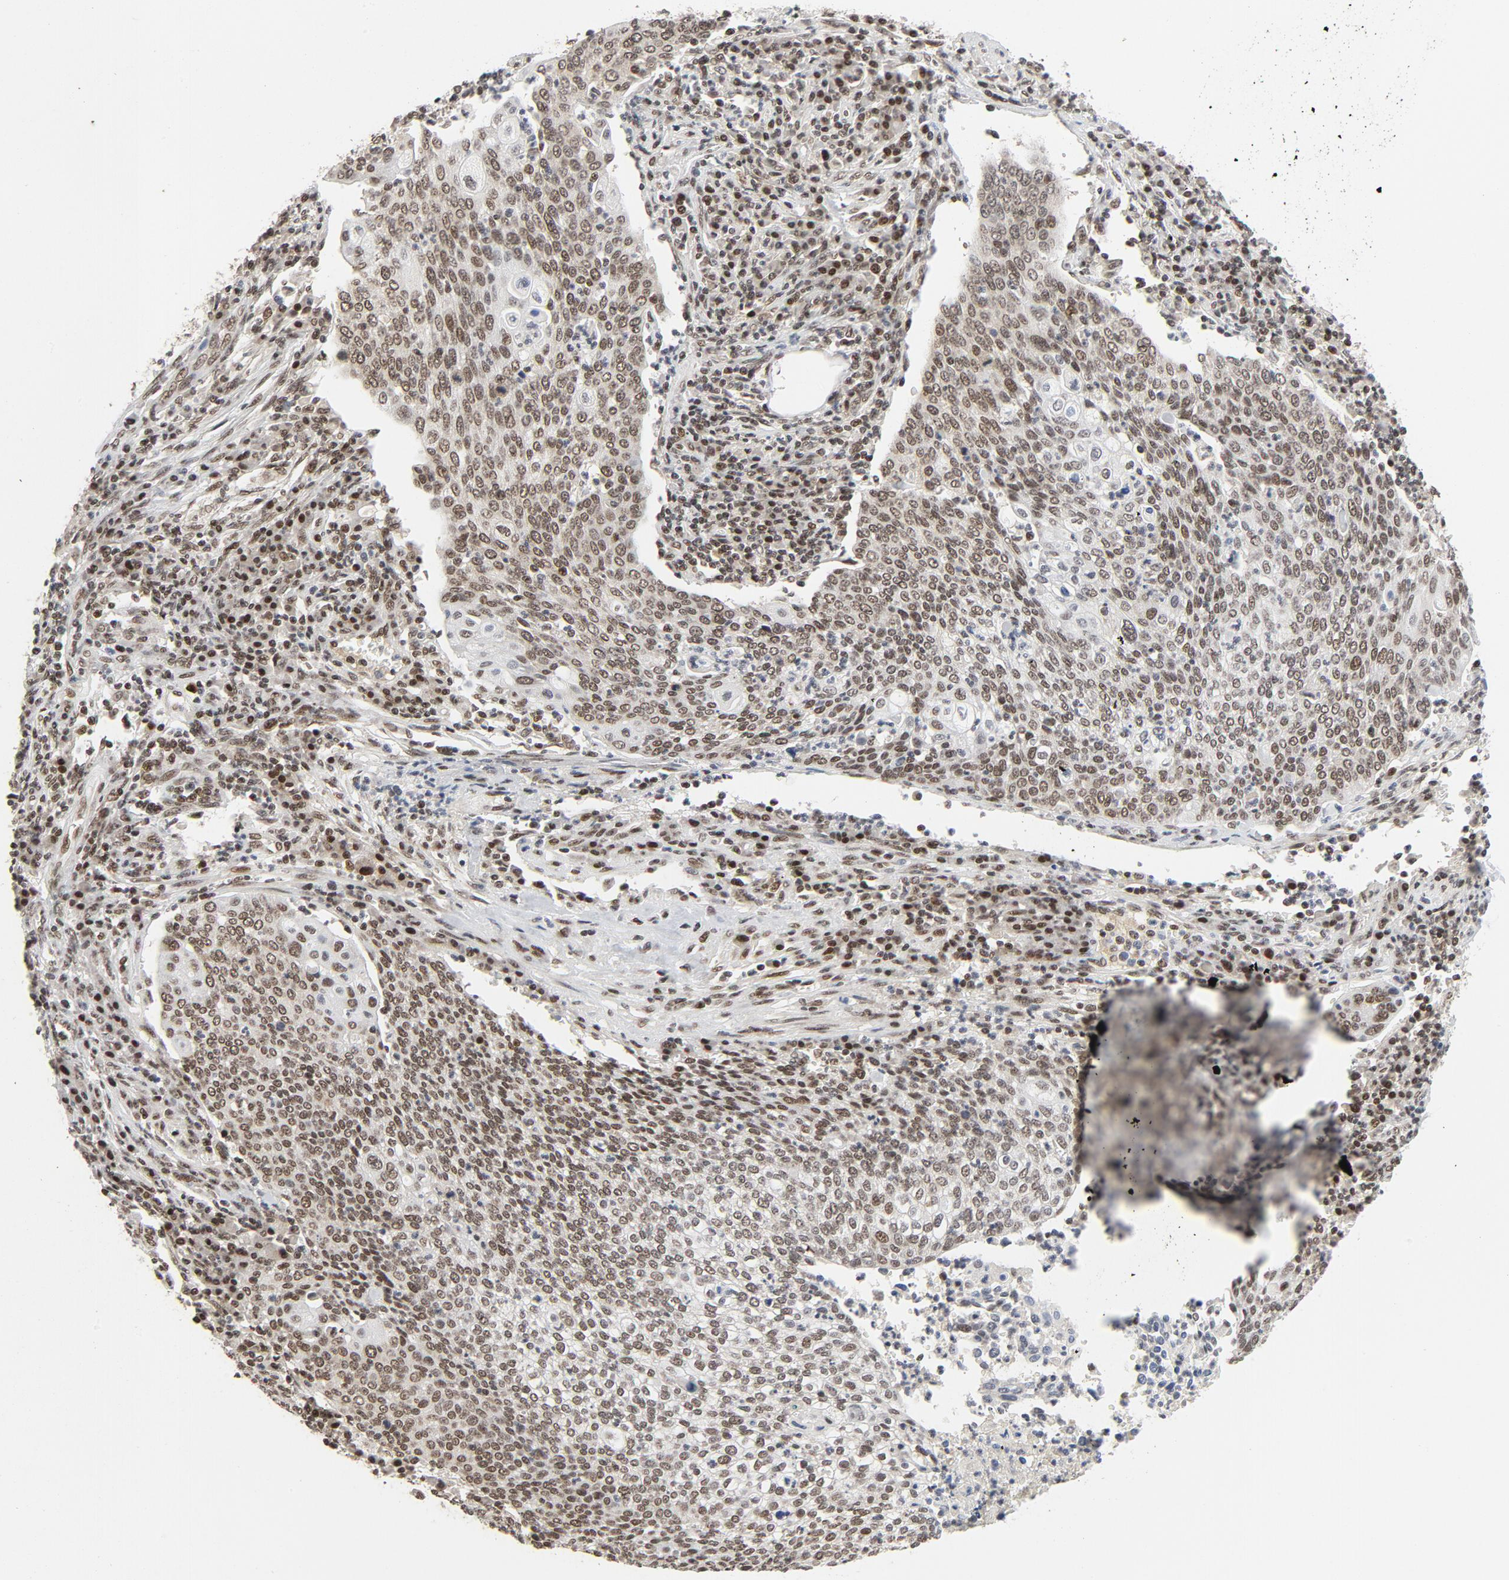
{"staining": {"intensity": "moderate", "quantity": ">75%", "location": "nuclear"}, "tissue": "cervical cancer", "cell_type": "Tumor cells", "image_type": "cancer", "snomed": [{"axis": "morphology", "description": "Squamous cell carcinoma, NOS"}, {"axis": "topography", "description": "Cervix"}], "caption": "Brown immunohistochemical staining in human squamous cell carcinoma (cervical) displays moderate nuclear positivity in approximately >75% of tumor cells. (brown staining indicates protein expression, while blue staining denotes nuclei).", "gene": "ERCC1", "patient": {"sex": "female", "age": 40}}